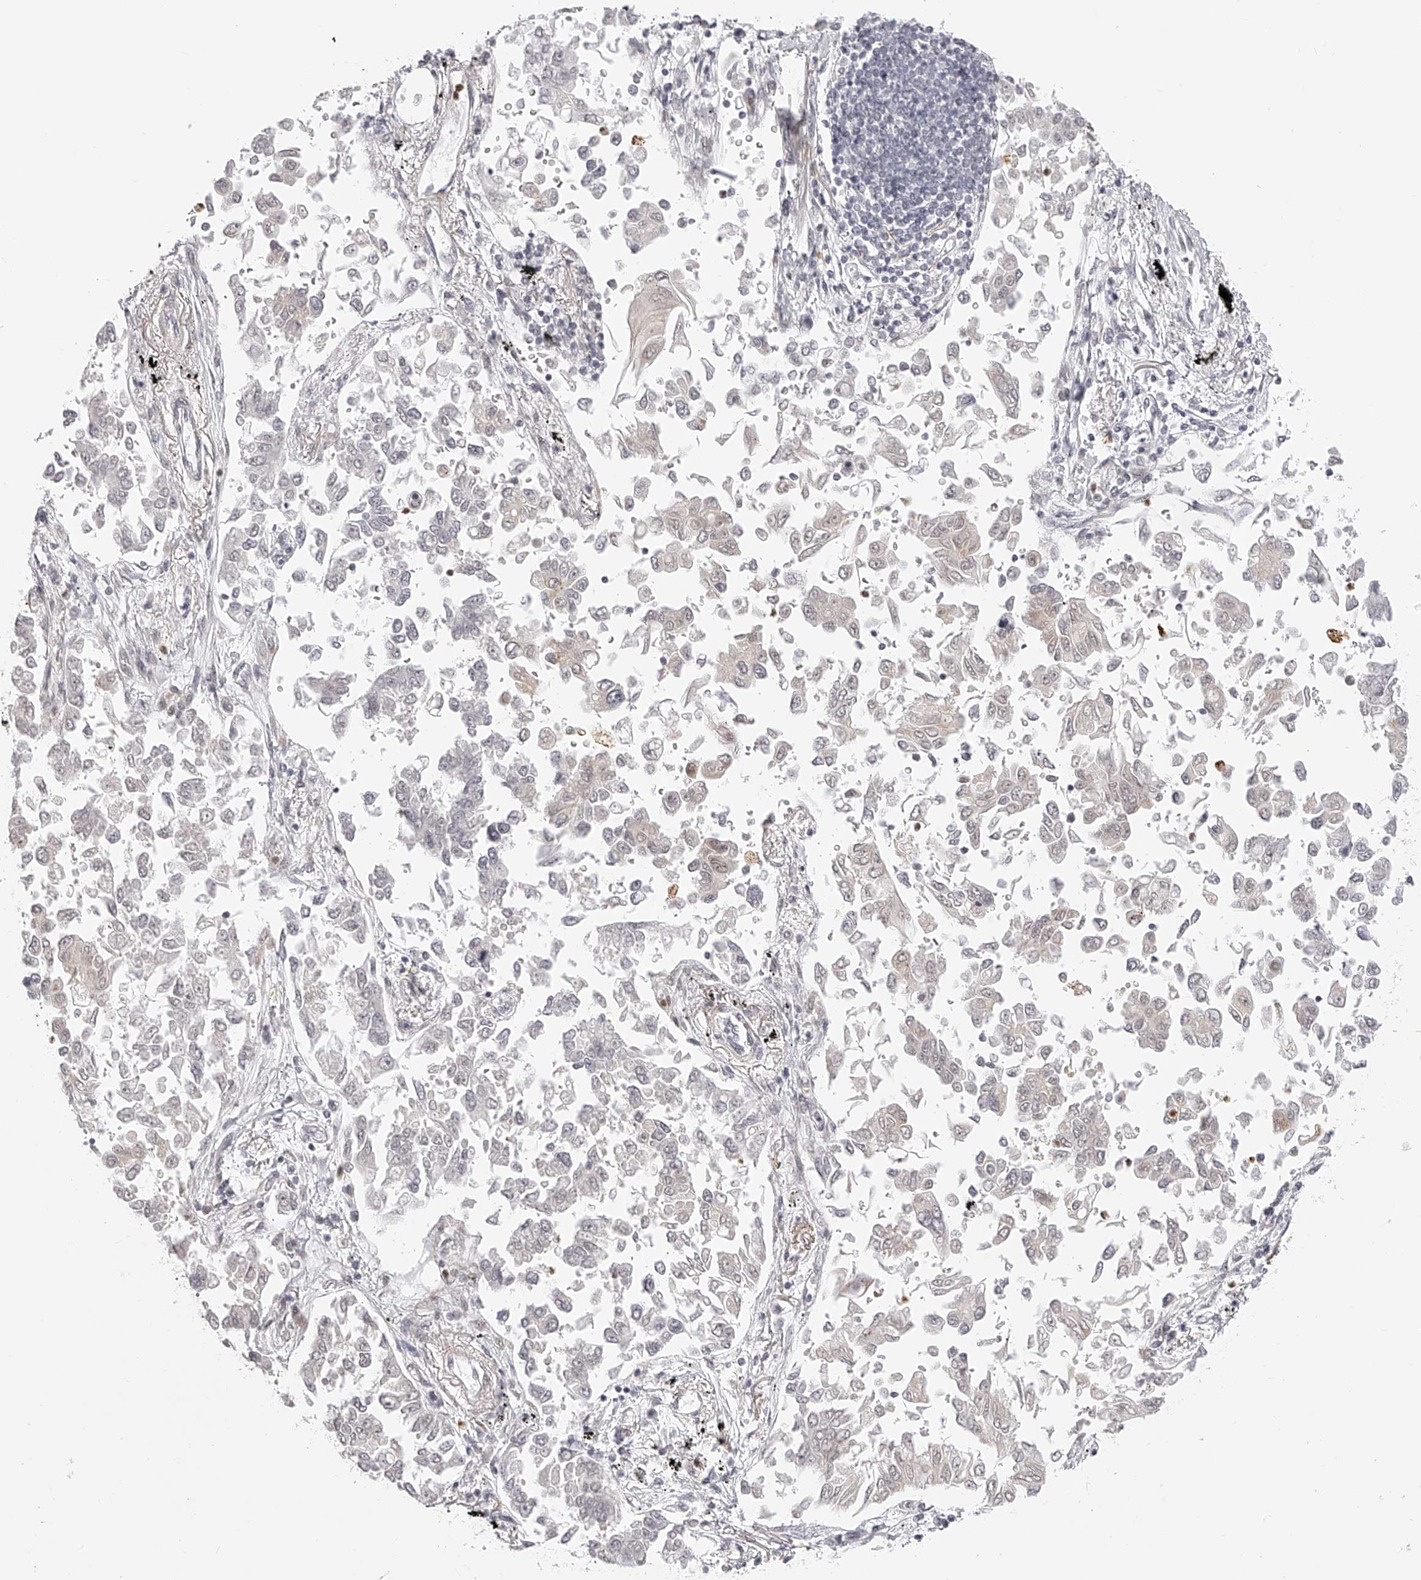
{"staining": {"intensity": "negative", "quantity": "none", "location": "none"}, "tissue": "lung cancer", "cell_type": "Tumor cells", "image_type": "cancer", "snomed": [{"axis": "morphology", "description": "Adenocarcinoma, NOS"}, {"axis": "topography", "description": "Lung"}], "caption": "The immunohistochemistry micrograph has no significant positivity in tumor cells of adenocarcinoma (lung) tissue.", "gene": "PLEKHG1", "patient": {"sex": "female", "age": 67}}